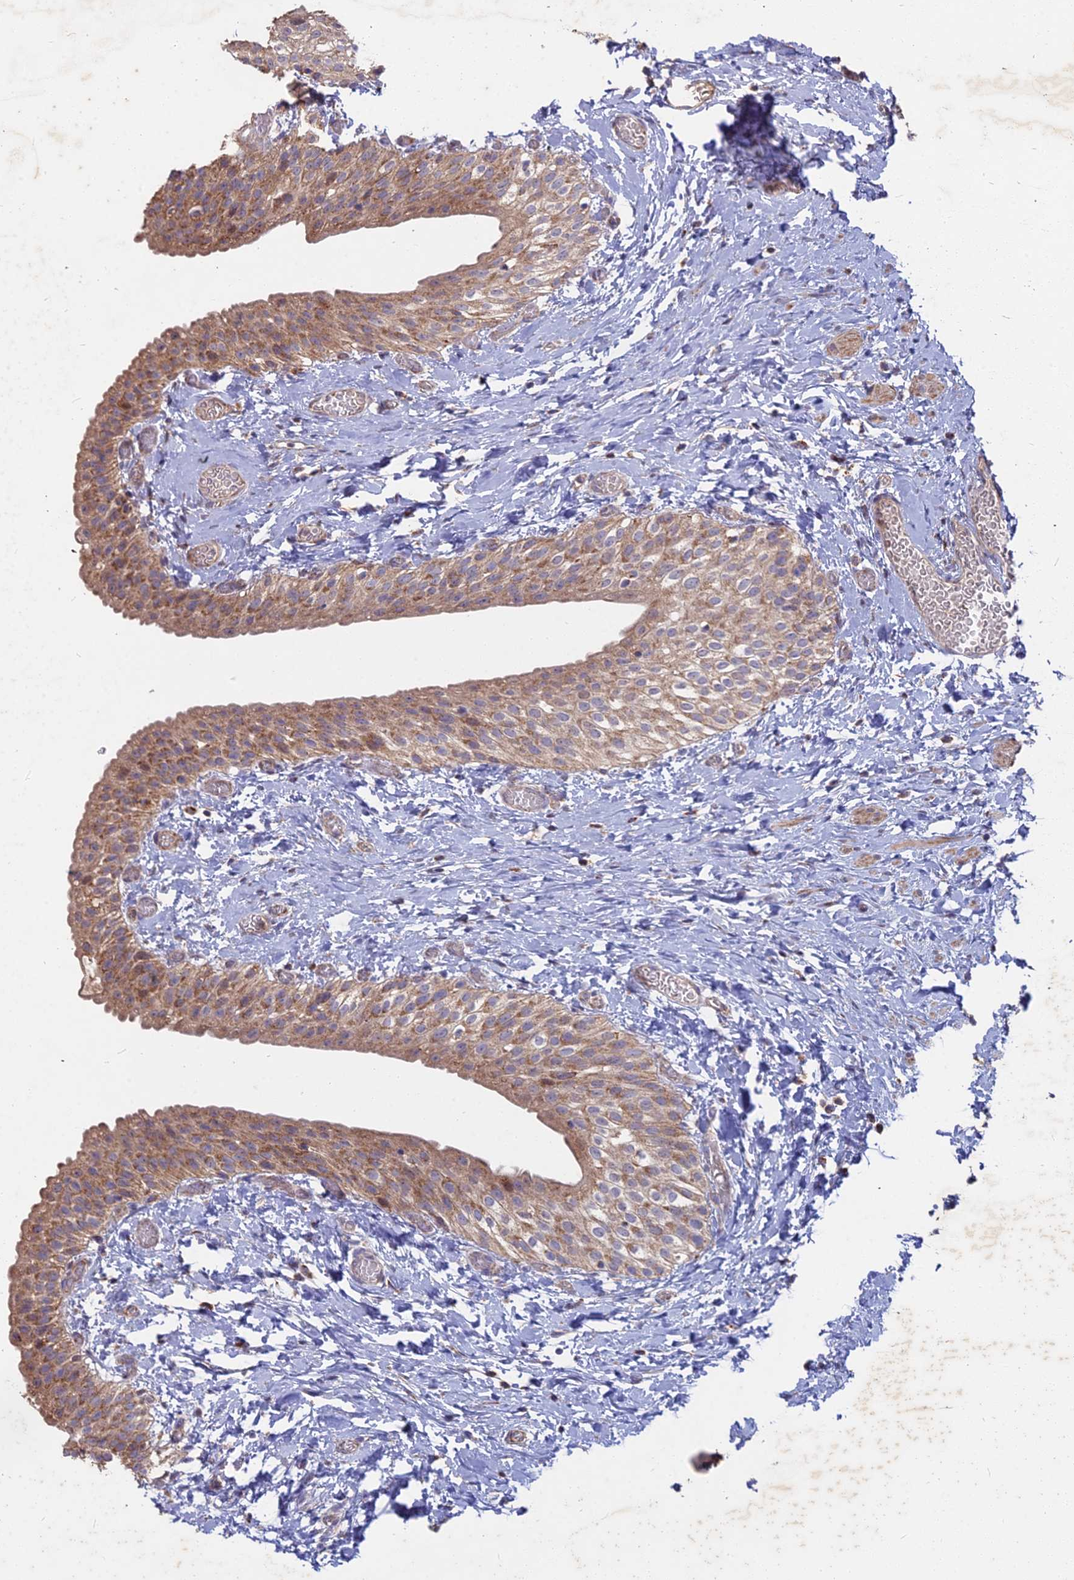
{"staining": {"intensity": "moderate", "quantity": ">75%", "location": "cytoplasmic/membranous"}, "tissue": "urinary bladder", "cell_type": "Urothelial cells", "image_type": "normal", "snomed": [{"axis": "morphology", "description": "Normal tissue, NOS"}, {"axis": "topography", "description": "Urinary bladder"}], "caption": "An immunohistochemistry (IHC) photomicrograph of benign tissue is shown. Protein staining in brown highlights moderate cytoplasmic/membranous positivity in urinary bladder within urothelial cells.", "gene": "COX11", "patient": {"sex": "male", "age": 1}}